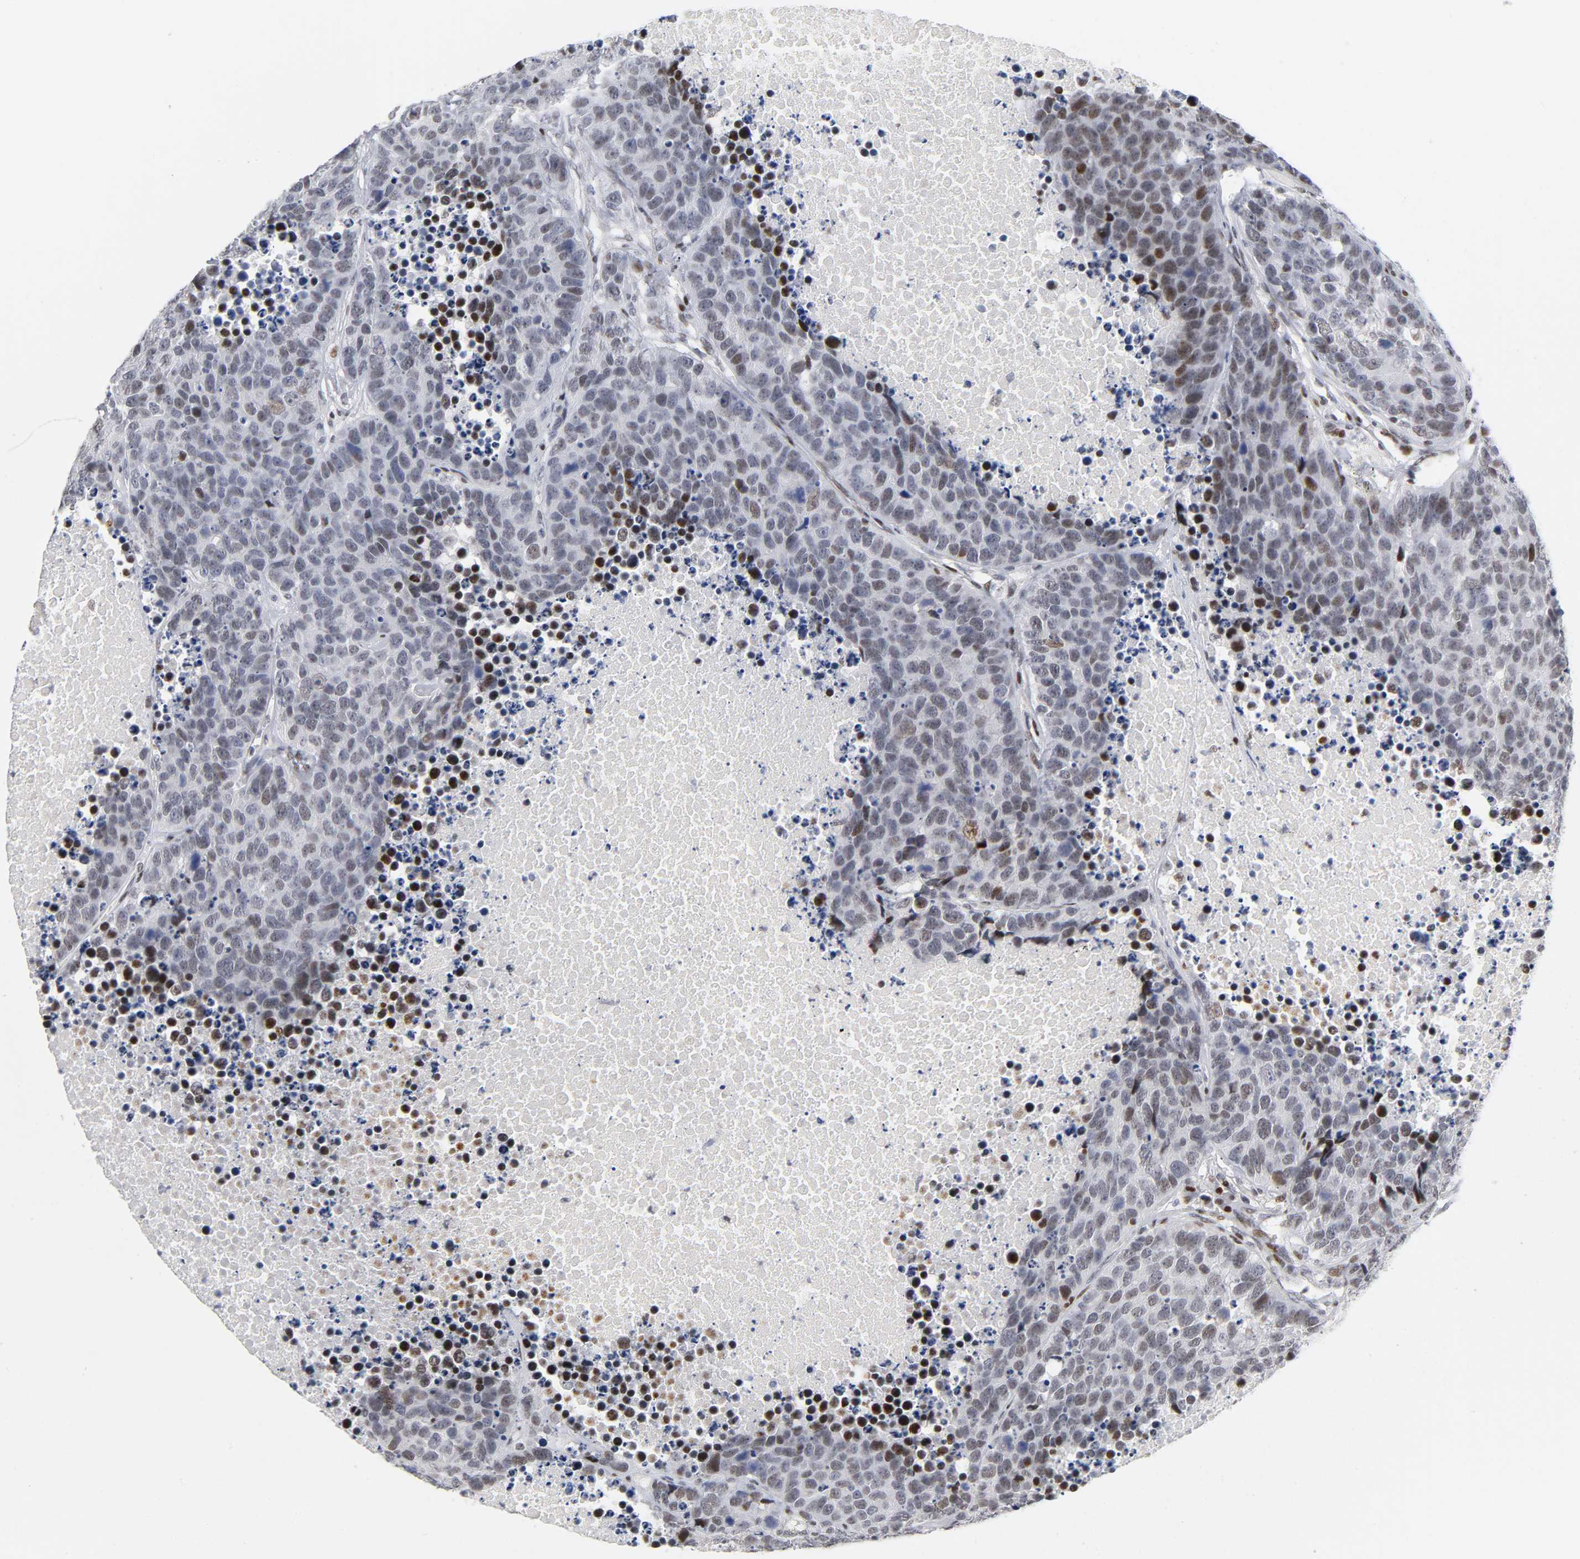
{"staining": {"intensity": "weak", "quantity": "25%-75%", "location": "nuclear"}, "tissue": "carcinoid", "cell_type": "Tumor cells", "image_type": "cancer", "snomed": [{"axis": "morphology", "description": "Carcinoid, malignant, NOS"}, {"axis": "topography", "description": "Lung"}], "caption": "A photomicrograph showing weak nuclear expression in approximately 25%-75% of tumor cells in carcinoid (malignant), as visualized by brown immunohistochemical staining.", "gene": "SP3", "patient": {"sex": "male", "age": 60}}